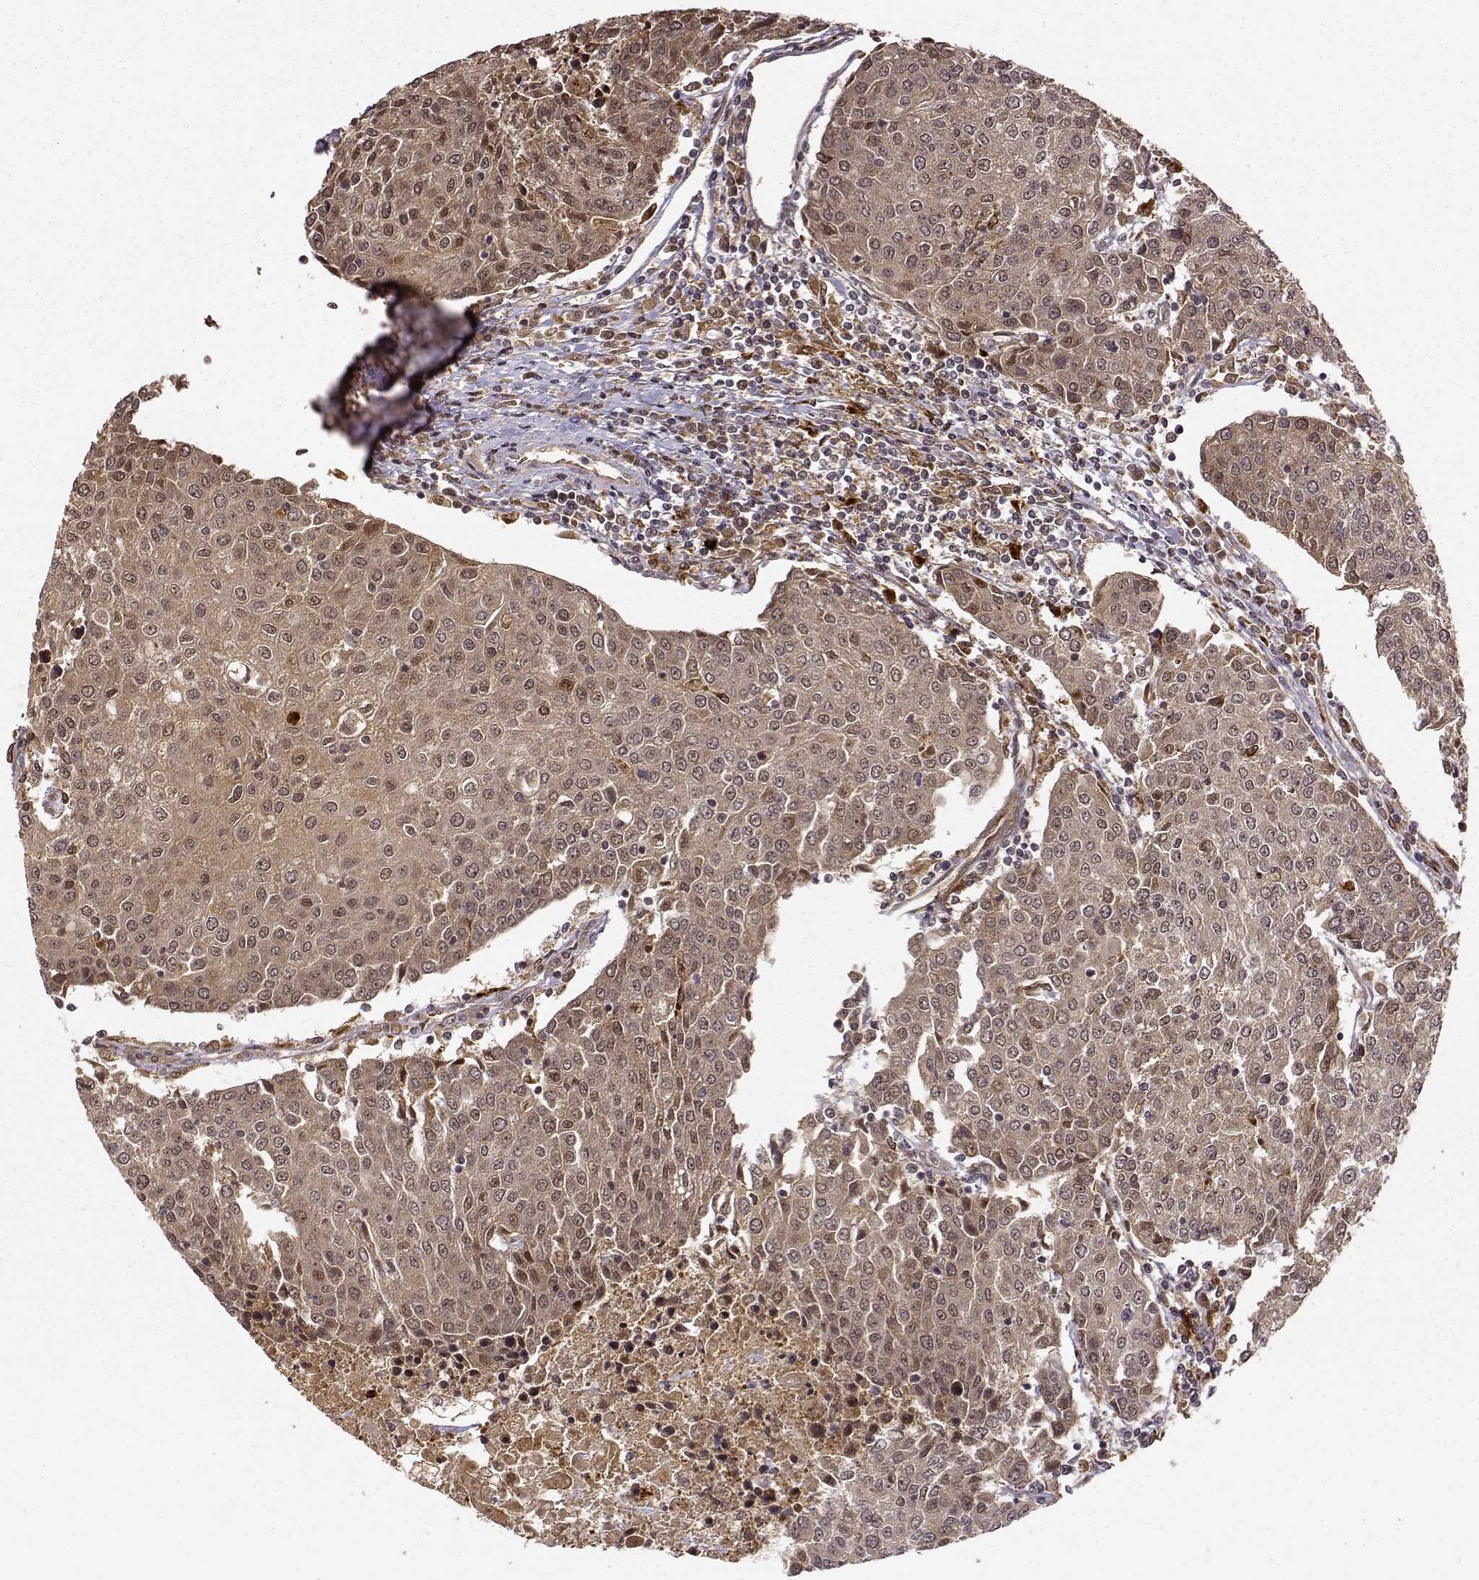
{"staining": {"intensity": "weak", "quantity": ">75%", "location": "cytoplasmic/membranous,nuclear"}, "tissue": "urothelial cancer", "cell_type": "Tumor cells", "image_type": "cancer", "snomed": [{"axis": "morphology", "description": "Urothelial carcinoma, High grade"}, {"axis": "topography", "description": "Urinary bladder"}], "caption": "IHC histopathology image of urothelial carcinoma (high-grade) stained for a protein (brown), which exhibits low levels of weak cytoplasmic/membranous and nuclear staining in about >75% of tumor cells.", "gene": "MAEA", "patient": {"sex": "female", "age": 85}}